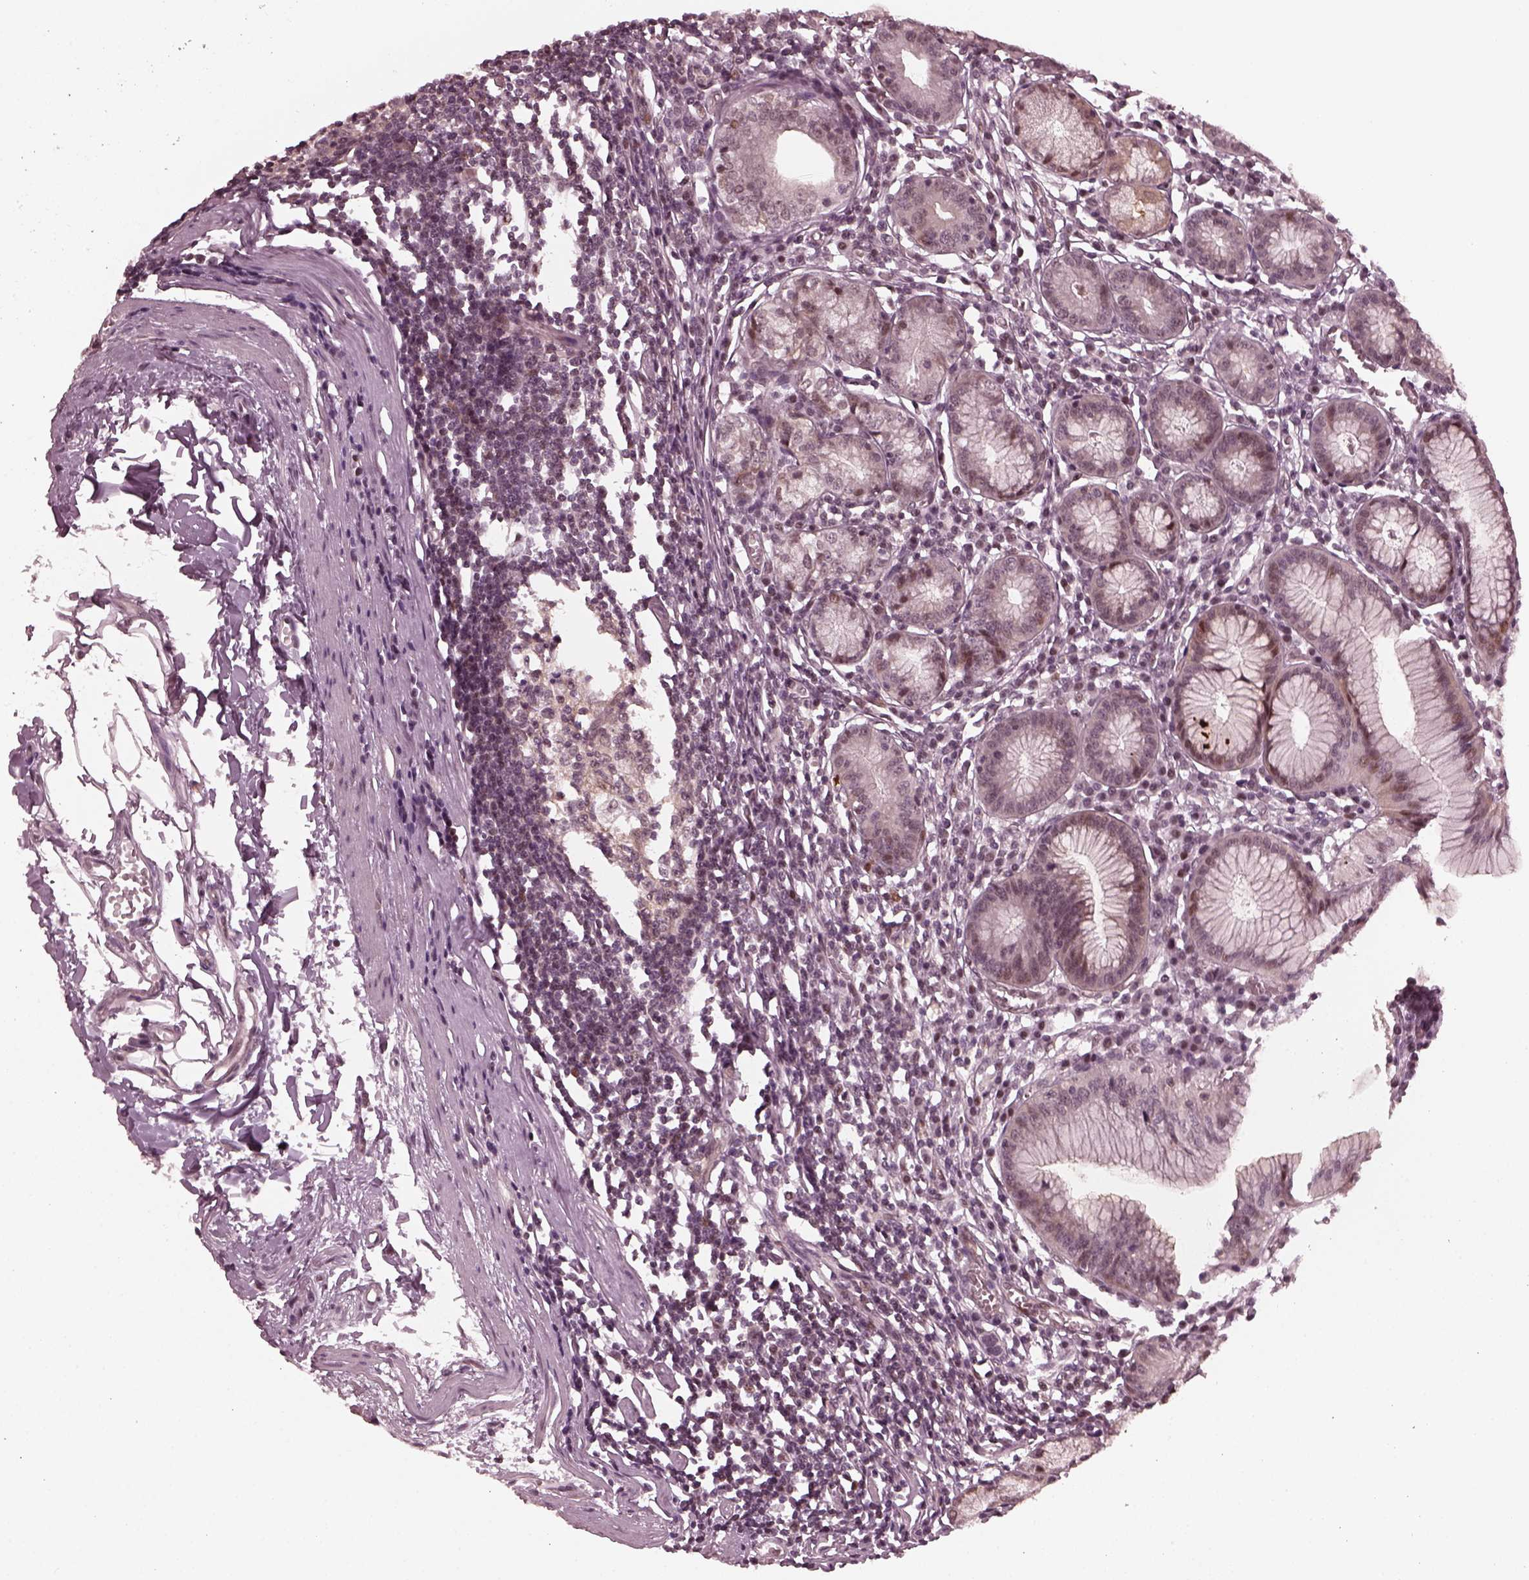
{"staining": {"intensity": "moderate", "quantity": "<25%", "location": "cytoplasmic/membranous,nuclear"}, "tissue": "stomach", "cell_type": "Glandular cells", "image_type": "normal", "snomed": [{"axis": "morphology", "description": "Normal tissue, NOS"}, {"axis": "topography", "description": "Stomach"}], "caption": "Benign stomach displays moderate cytoplasmic/membranous,nuclear positivity in about <25% of glandular cells.", "gene": "TRIB3", "patient": {"sex": "male", "age": 55}}